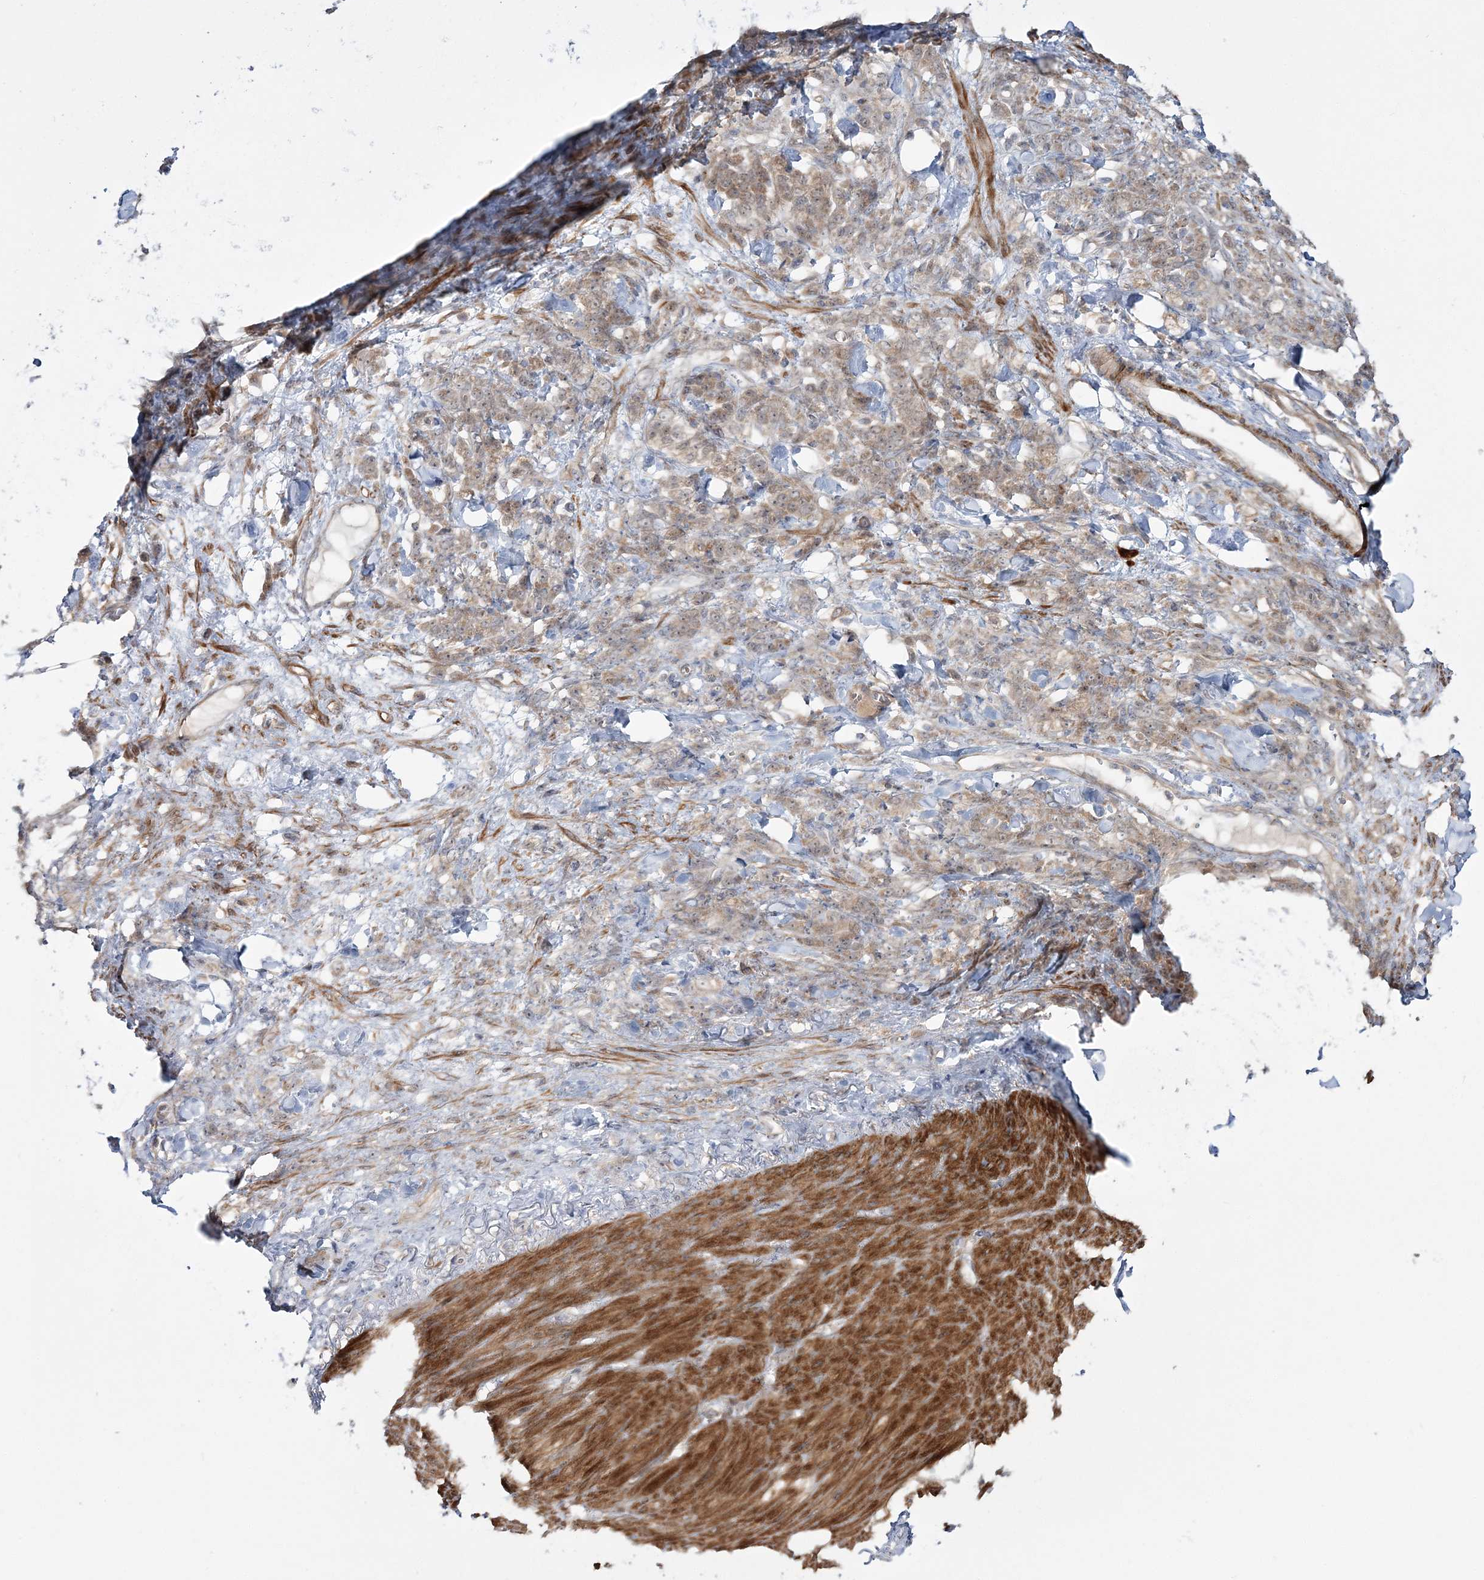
{"staining": {"intensity": "weak", "quantity": ">75%", "location": "cytoplasmic/membranous"}, "tissue": "stomach cancer", "cell_type": "Tumor cells", "image_type": "cancer", "snomed": [{"axis": "morphology", "description": "Normal tissue, NOS"}, {"axis": "morphology", "description": "Adenocarcinoma, NOS"}, {"axis": "topography", "description": "Stomach"}], "caption": "The photomicrograph demonstrates a brown stain indicating the presence of a protein in the cytoplasmic/membranous of tumor cells in stomach cancer.", "gene": "MOCS2", "patient": {"sex": "male", "age": 82}}